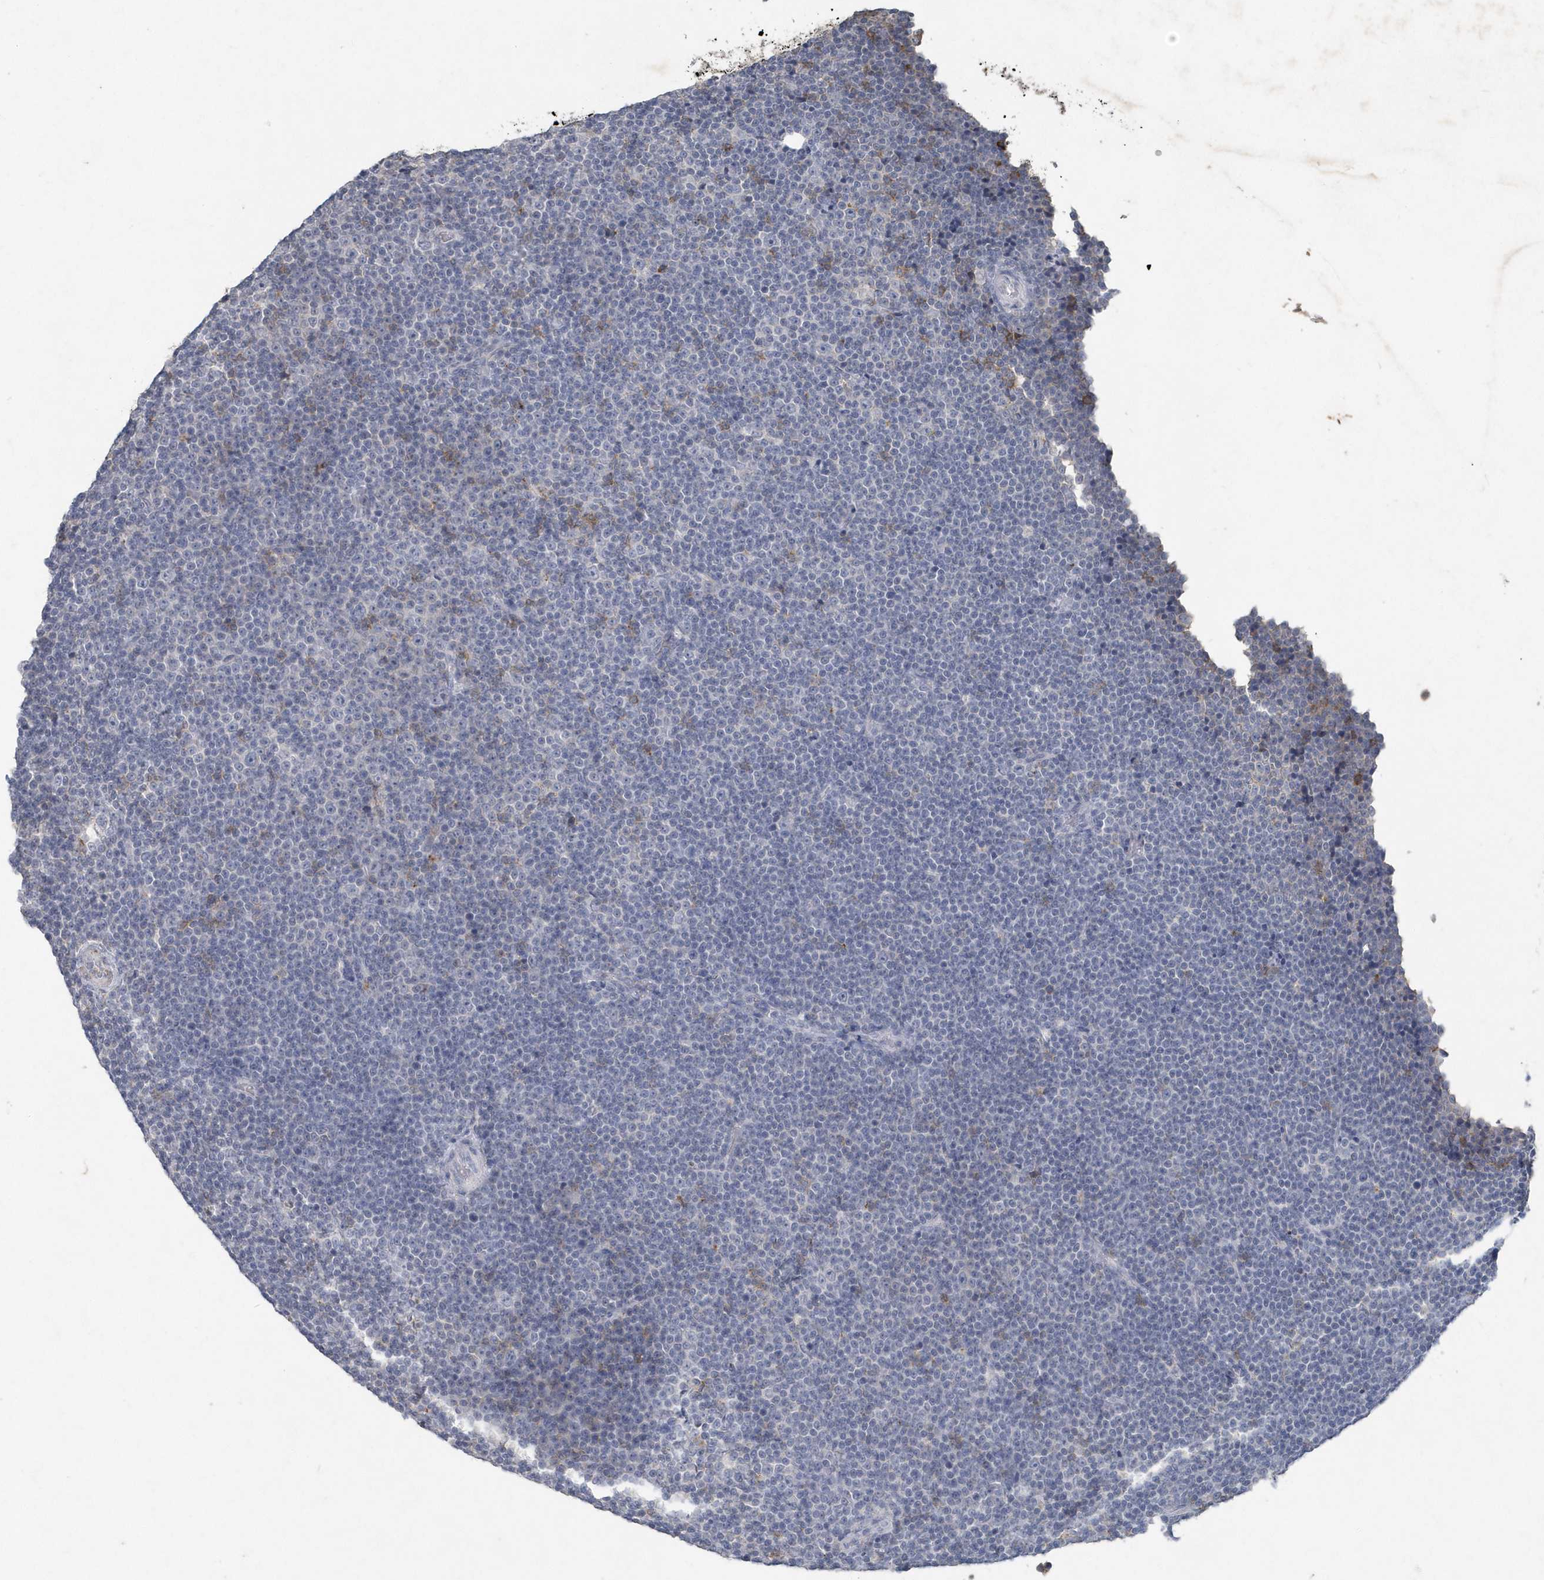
{"staining": {"intensity": "negative", "quantity": "none", "location": "none"}, "tissue": "lymphoma", "cell_type": "Tumor cells", "image_type": "cancer", "snomed": [{"axis": "morphology", "description": "Malignant lymphoma, non-Hodgkin's type, Low grade"}, {"axis": "topography", "description": "Lymph node"}], "caption": "Histopathology image shows no protein expression in tumor cells of lymphoma tissue.", "gene": "PDCD1", "patient": {"sex": "female", "age": 67}}